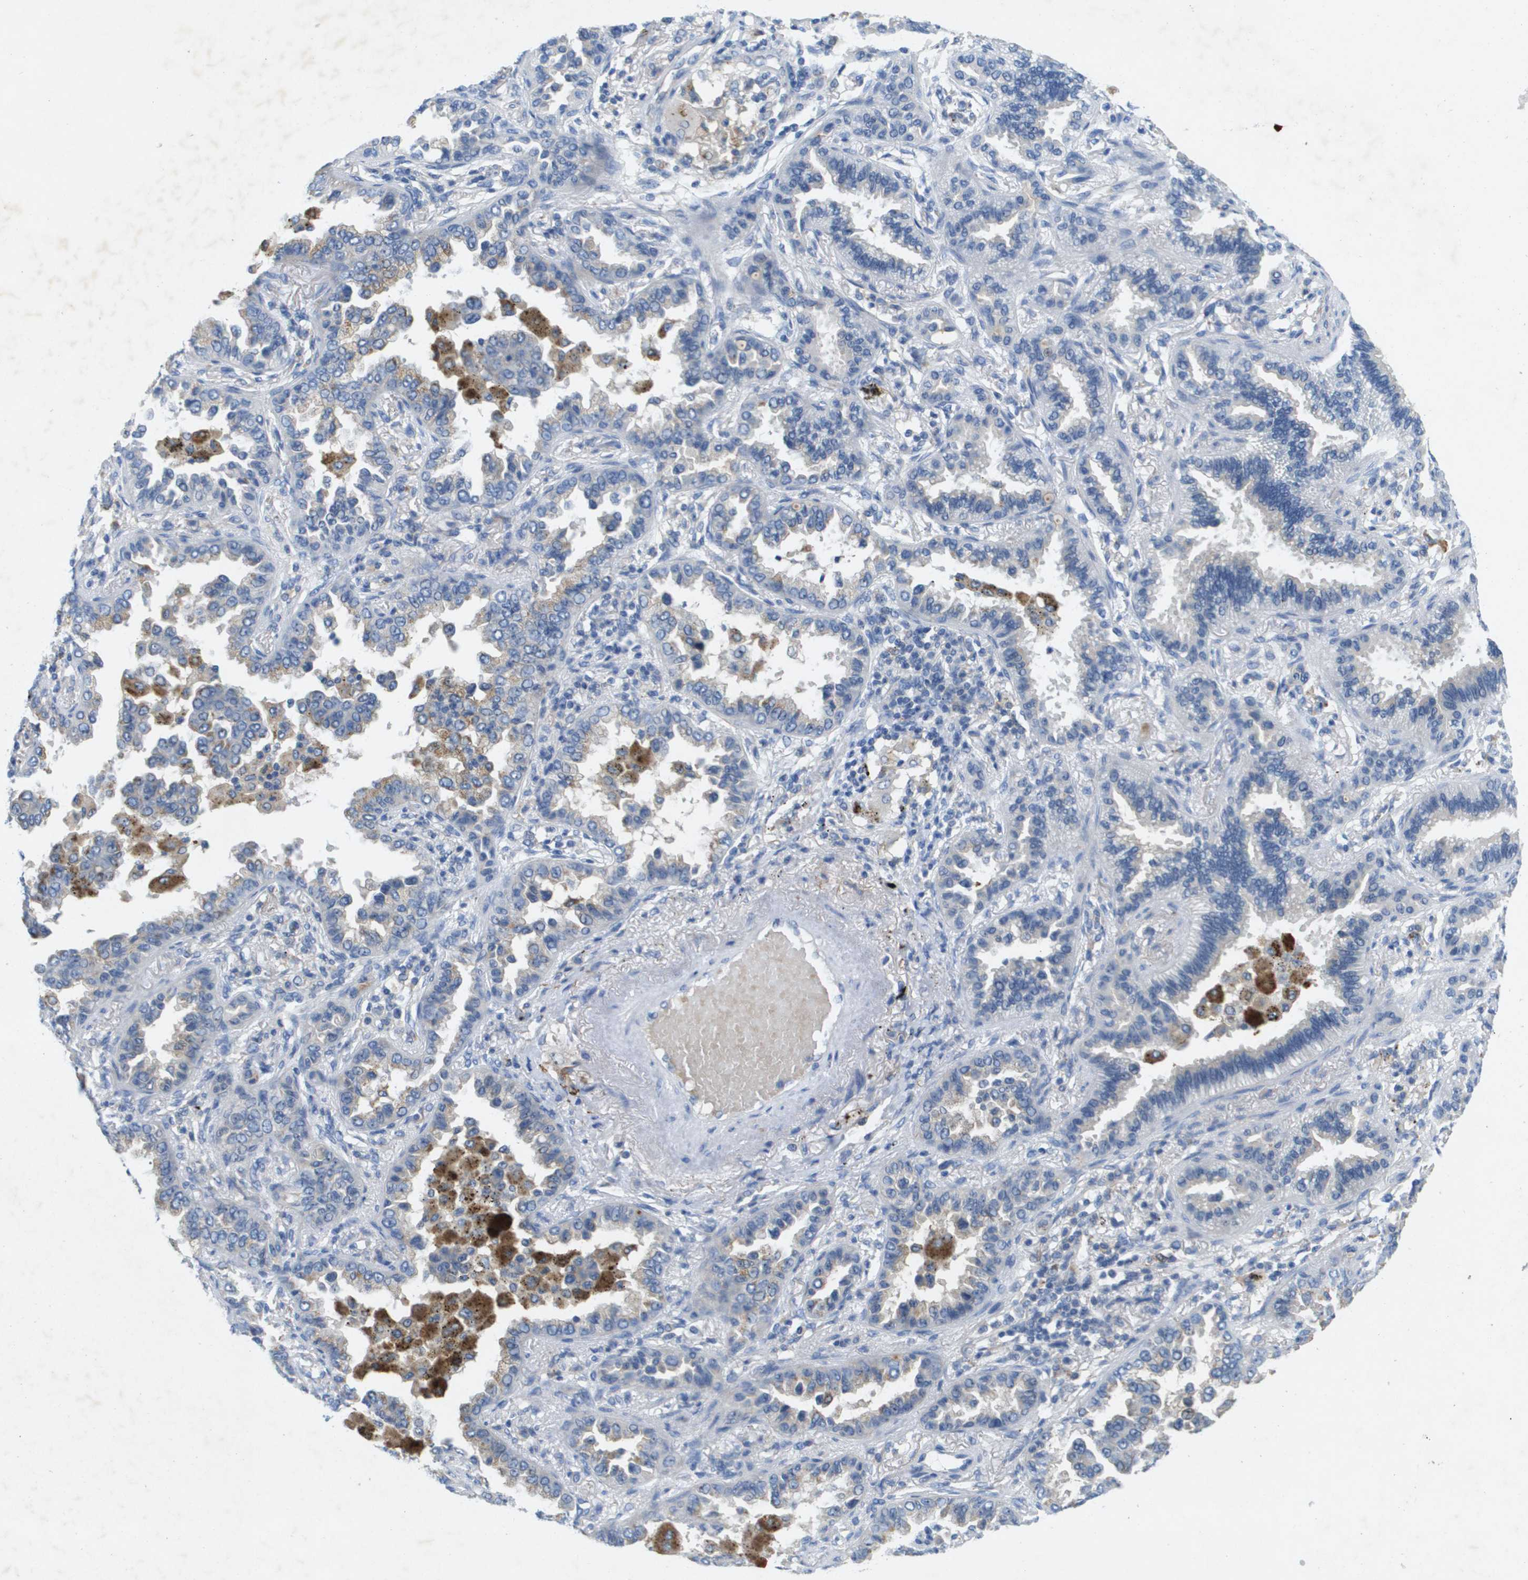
{"staining": {"intensity": "negative", "quantity": "none", "location": "none"}, "tissue": "lung cancer", "cell_type": "Tumor cells", "image_type": "cancer", "snomed": [{"axis": "morphology", "description": "Normal tissue, NOS"}, {"axis": "morphology", "description": "Adenocarcinoma, NOS"}, {"axis": "topography", "description": "Lung"}], "caption": "Immunohistochemical staining of lung cancer (adenocarcinoma) reveals no significant staining in tumor cells.", "gene": "LIPG", "patient": {"sex": "male", "age": 59}}